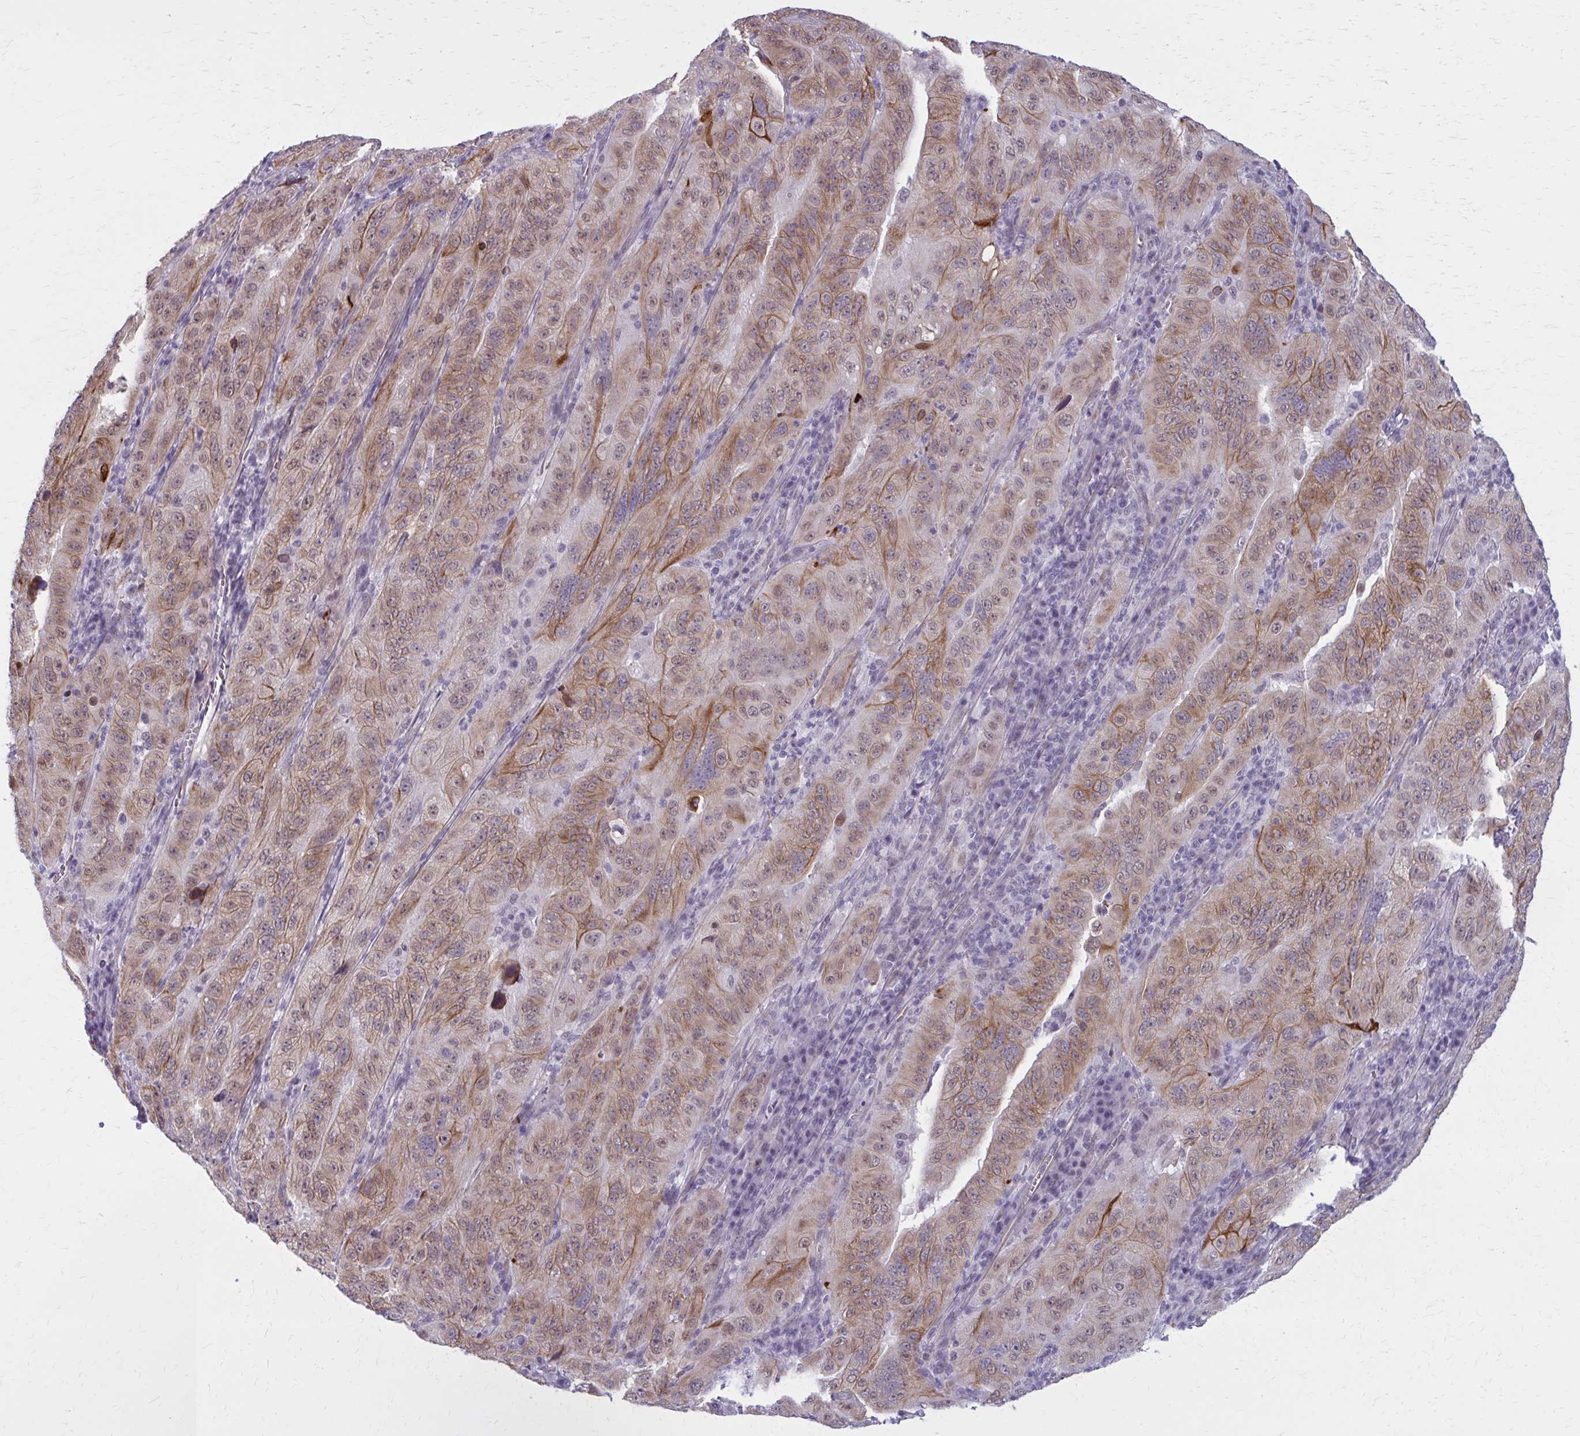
{"staining": {"intensity": "moderate", "quantity": ">75%", "location": "cytoplasmic/membranous,nuclear"}, "tissue": "pancreatic cancer", "cell_type": "Tumor cells", "image_type": "cancer", "snomed": [{"axis": "morphology", "description": "Adenocarcinoma, NOS"}, {"axis": "topography", "description": "Pancreas"}], "caption": "The image exhibits a brown stain indicating the presence of a protein in the cytoplasmic/membranous and nuclear of tumor cells in pancreatic cancer (adenocarcinoma).", "gene": "NUMBL", "patient": {"sex": "male", "age": 63}}